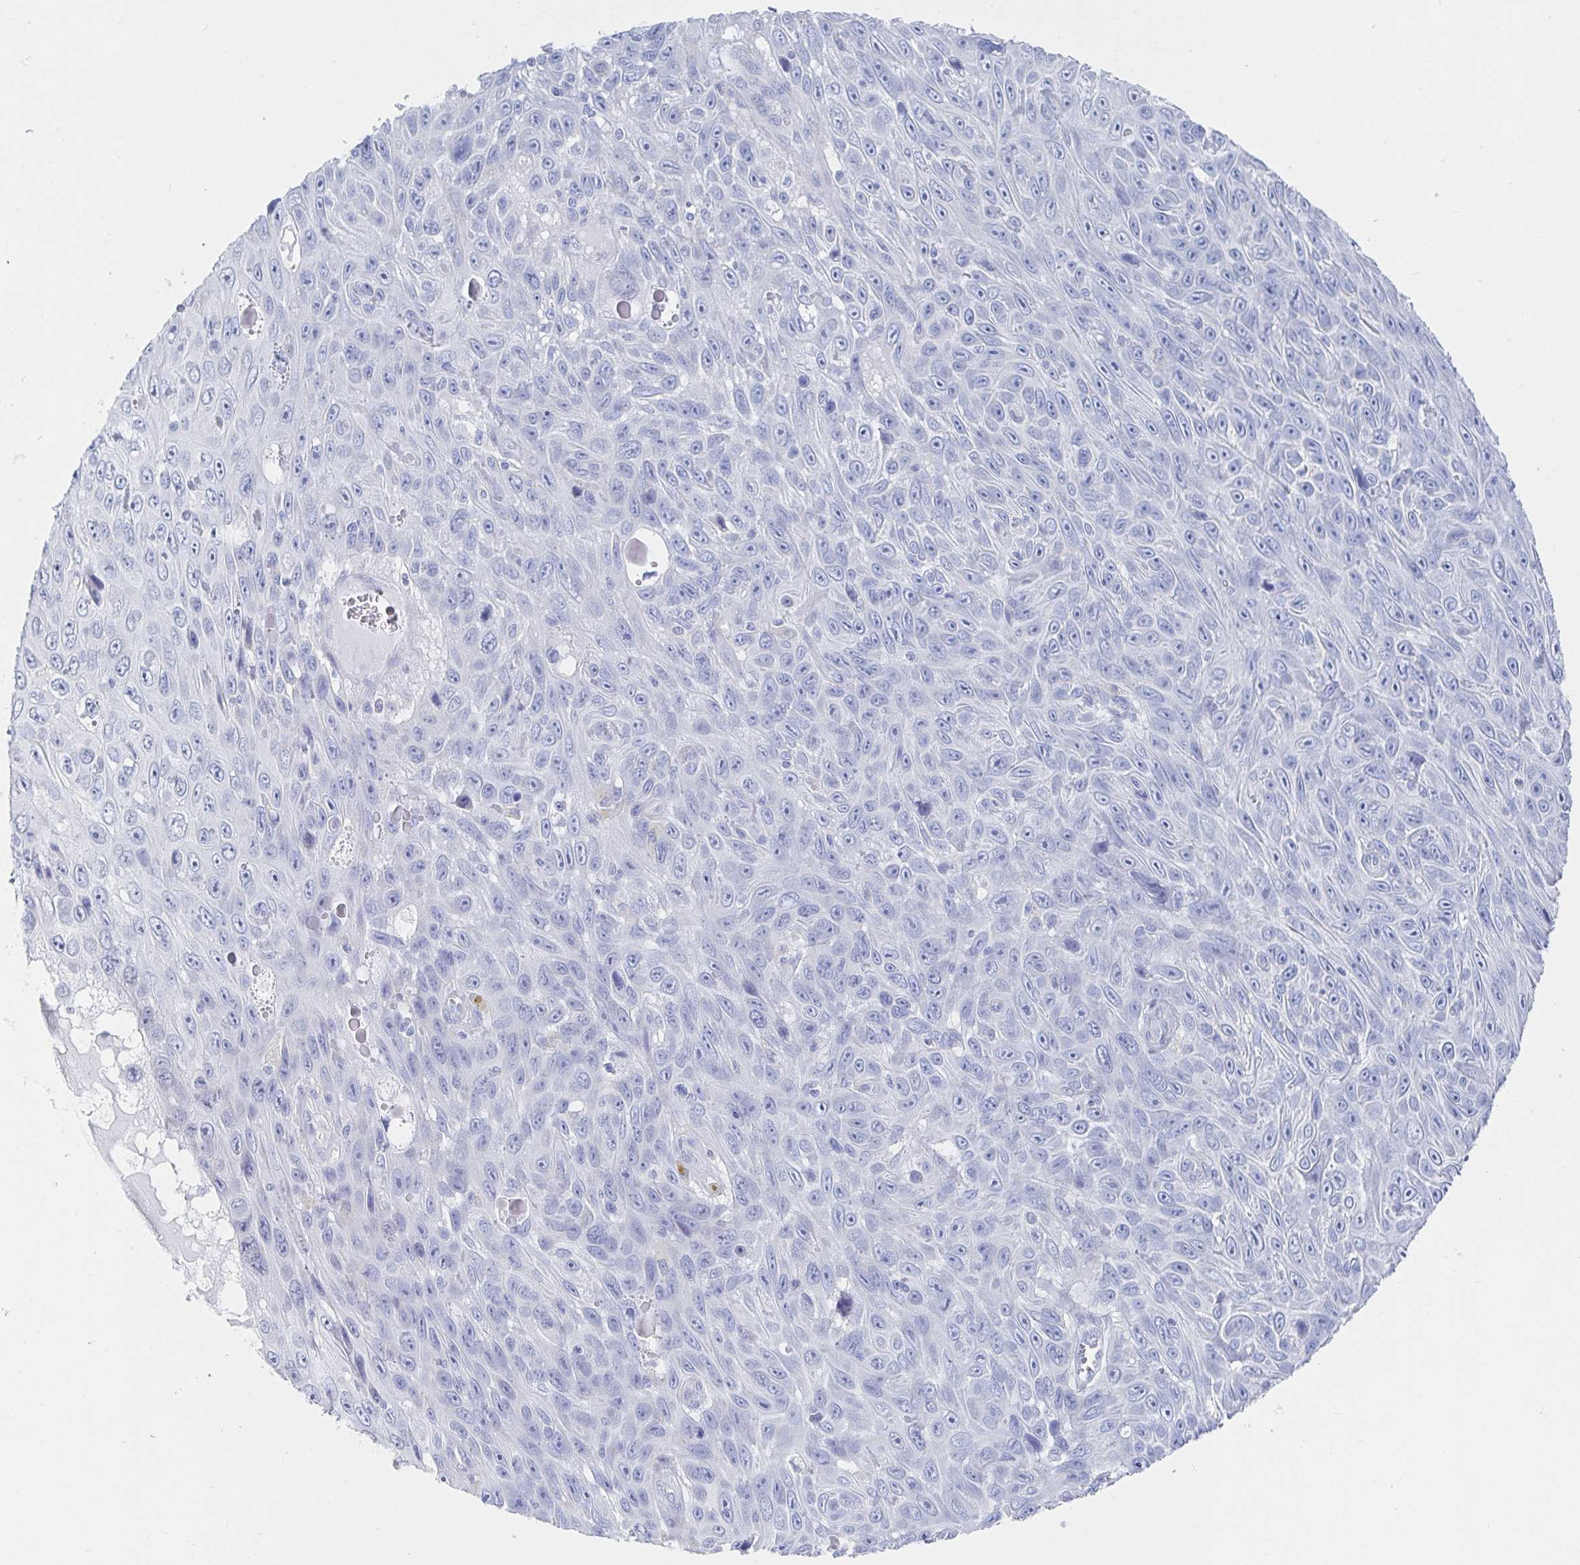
{"staining": {"intensity": "negative", "quantity": "none", "location": "none"}, "tissue": "skin cancer", "cell_type": "Tumor cells", "image_type": "cancer", "snomed": [{"axis": "morphology", "description": "Squamous cell carcinoma, NOS"}, {"axis": "topography", "description": "Skin"}], "caption": "Immunohistochemical staining of human squamous cell carcinoma (skin) displays no significant expression in tumor cells.", "gene": "PACSIN1", "patient": {"sex": "male", "age": 82}}